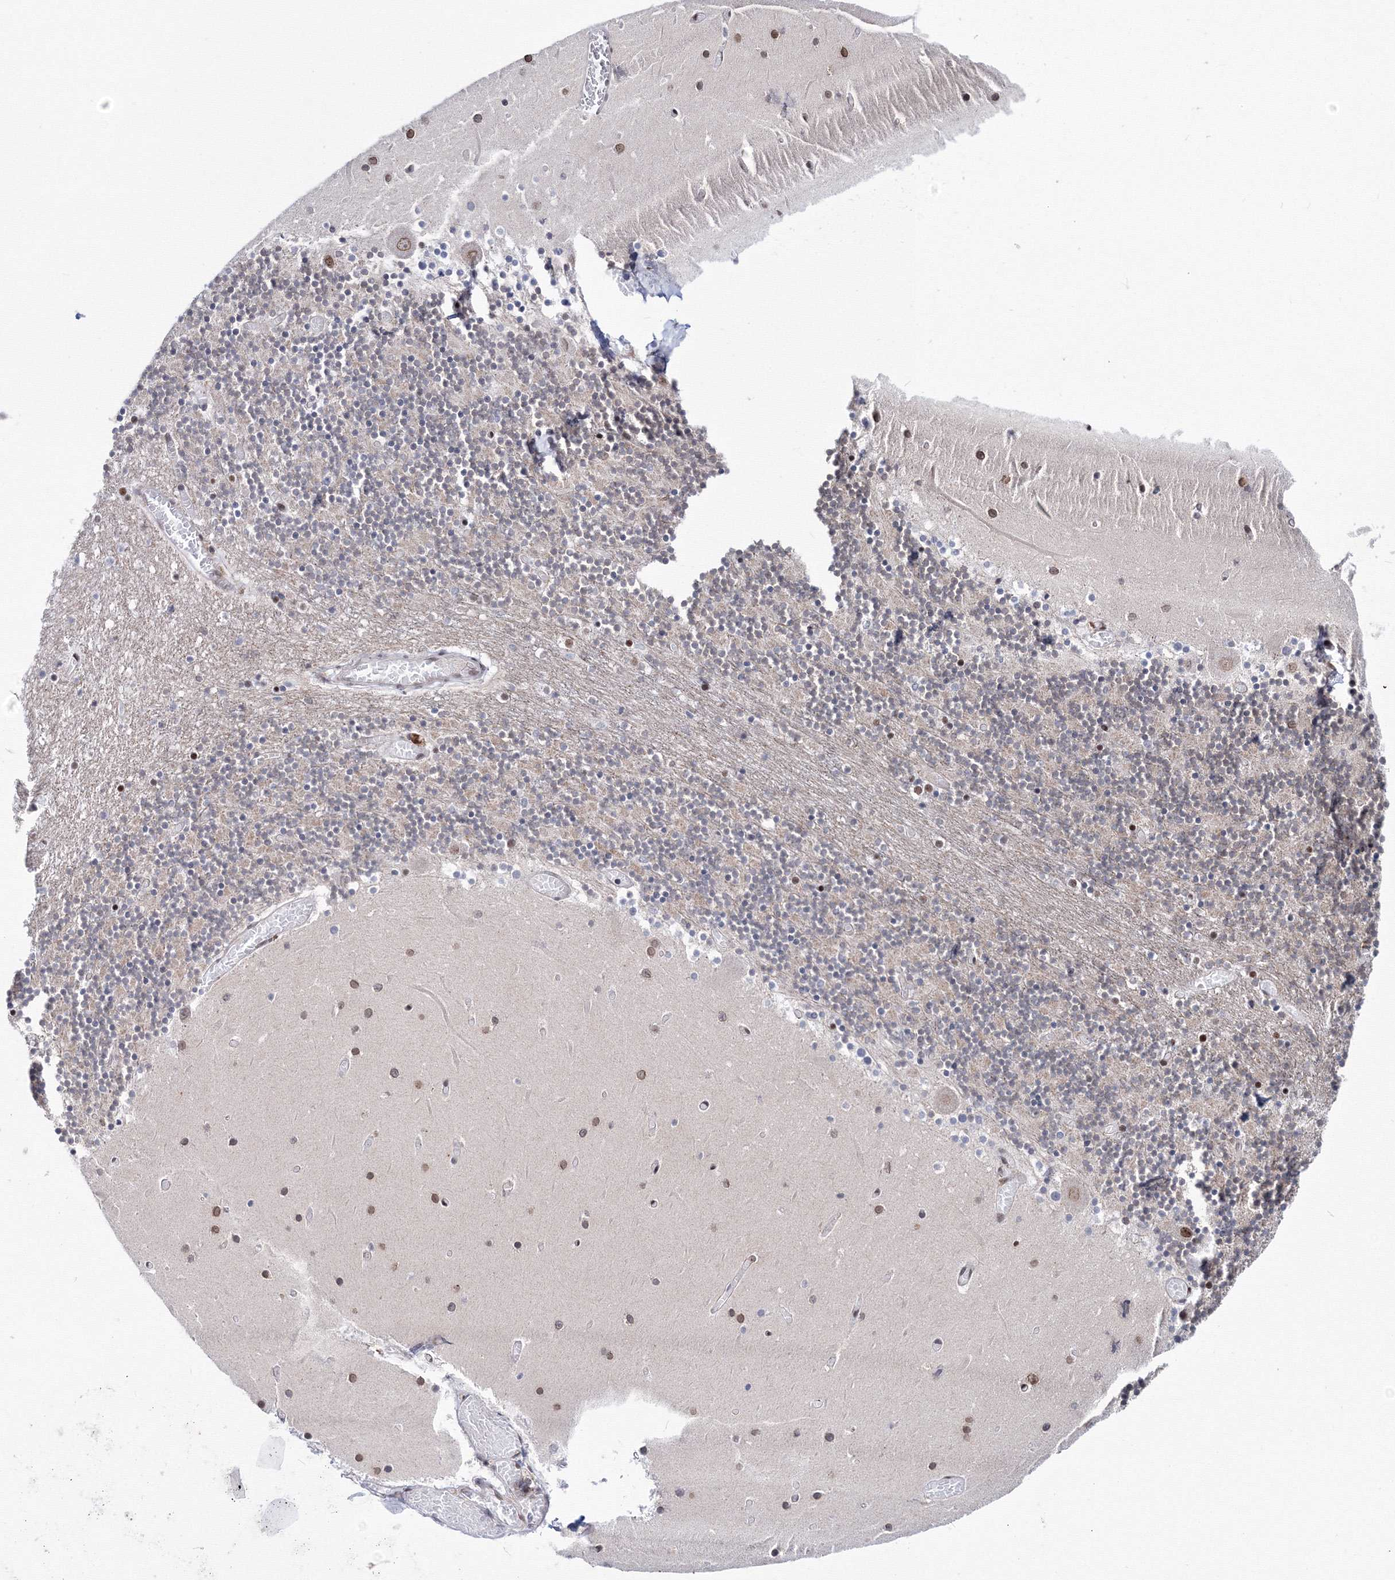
{"staining": {"intensity": "weak", "quantity": "25%-75%", "location": "nuclear"}, "tissue": "cerebellum", "cell_type": "Cells in granular layer", "image_type": "normal", "snomed": [{"axis": "morphology", "description": "Normal tissue, NOS"}, {"axis": "topography", "description": "Cerebellum"}], "caption": "Immunohistochemistry (IHC) micrograph of unremarkable cerebellum: human cerebellum stained using IHC exhibits low levels of weak protein expression localized specifically in the nuclear of cells in granular layer, appearing as a nuclear brown color.", "gene": "TATDN2", "patient": {"sex": "female", "age": 28}}